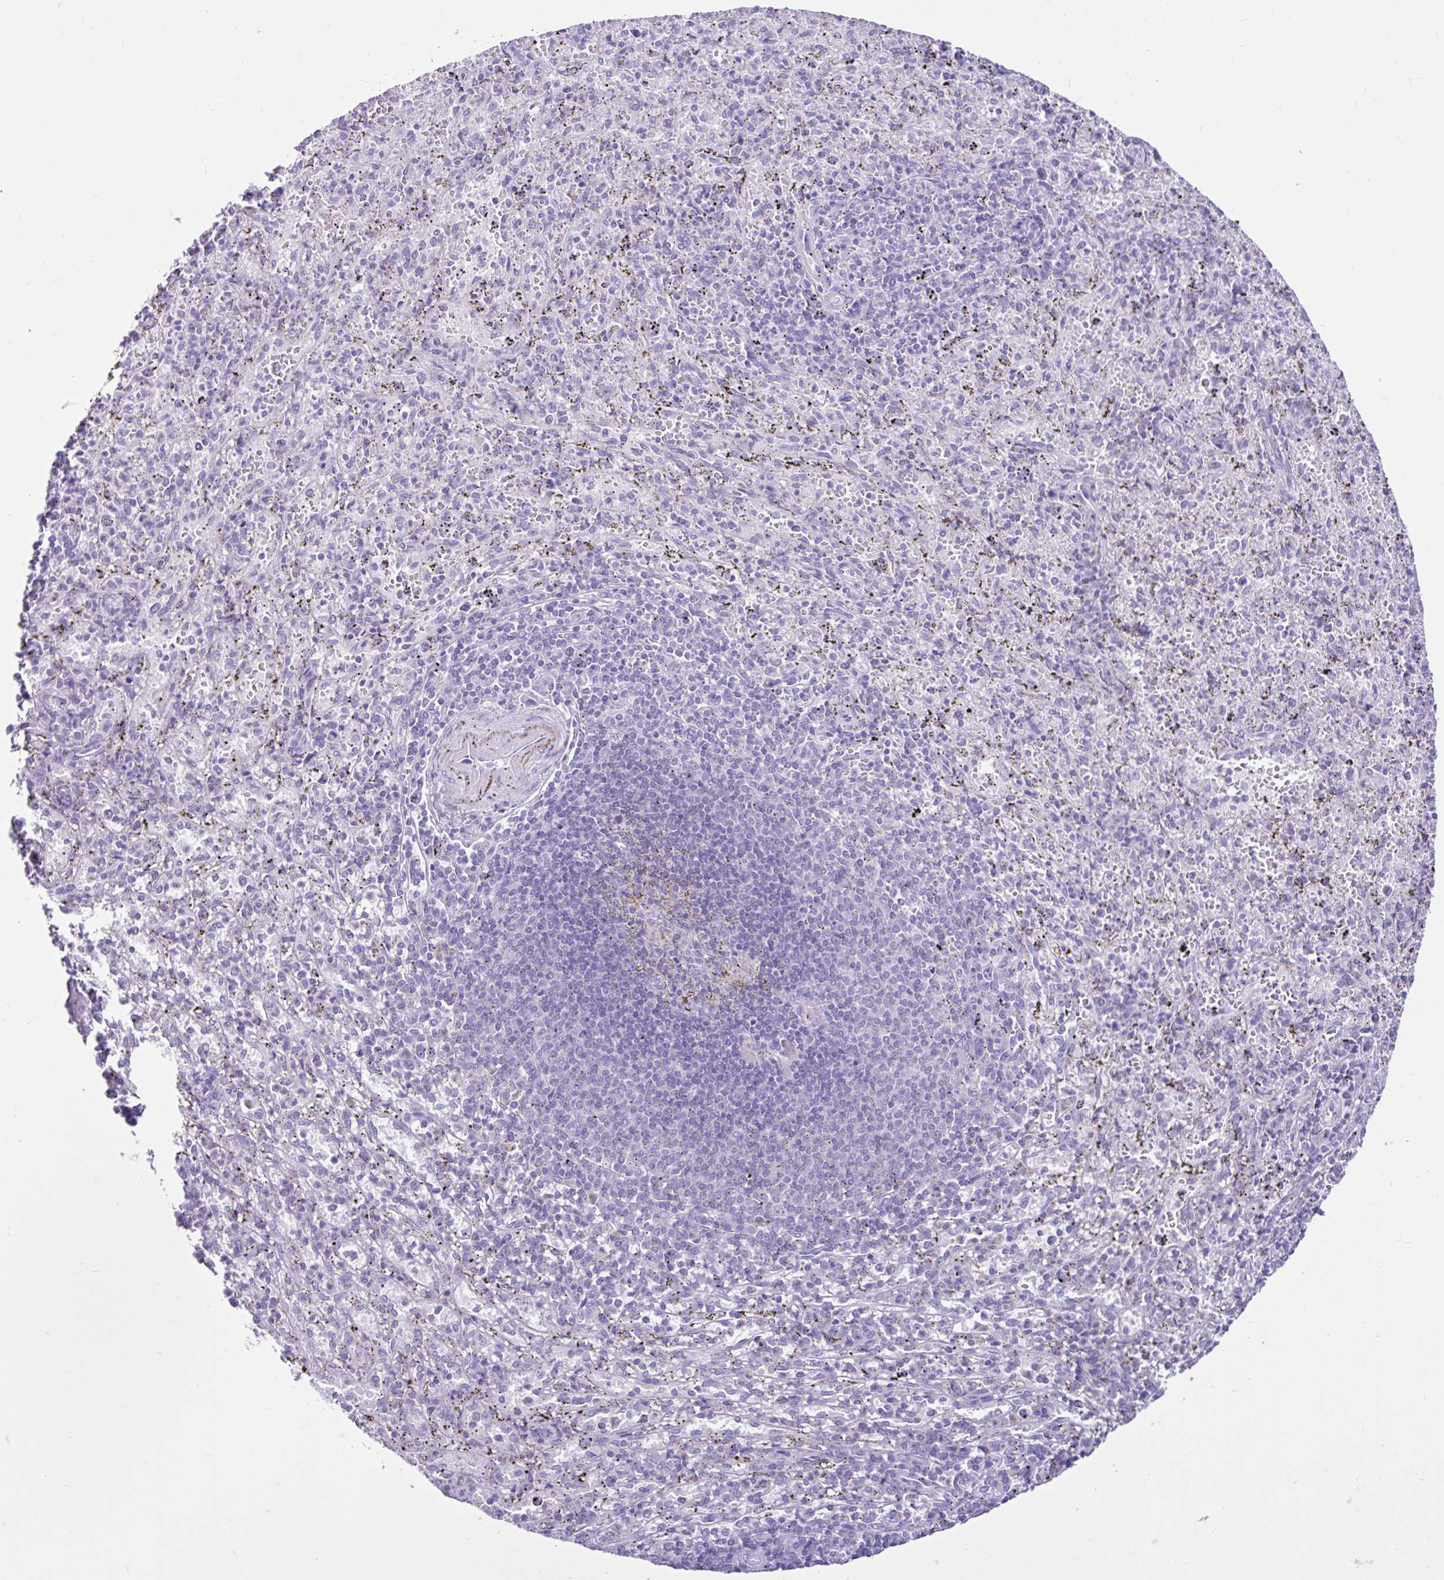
{"staining": {"intensity": "negative", "quantity": "none", "location": "none"}, "tissue": "spleen", "cell_type": "Cells in red pulp", "image_type": "normal", "snomed": [{"axis": "morphology", "description": "Normal tissue, NOS"}, {"axis": "topography", "description": "Spleen"}], "caption": "There is no significant positivity in cells in red pulp of spleen. (DAB (3,3'-diaminobenzidine) IHC visualized using brightfield microscopy, high magnification).", "gene": "CYP19A1", "patient": {"sex": "male", "age": 57}}